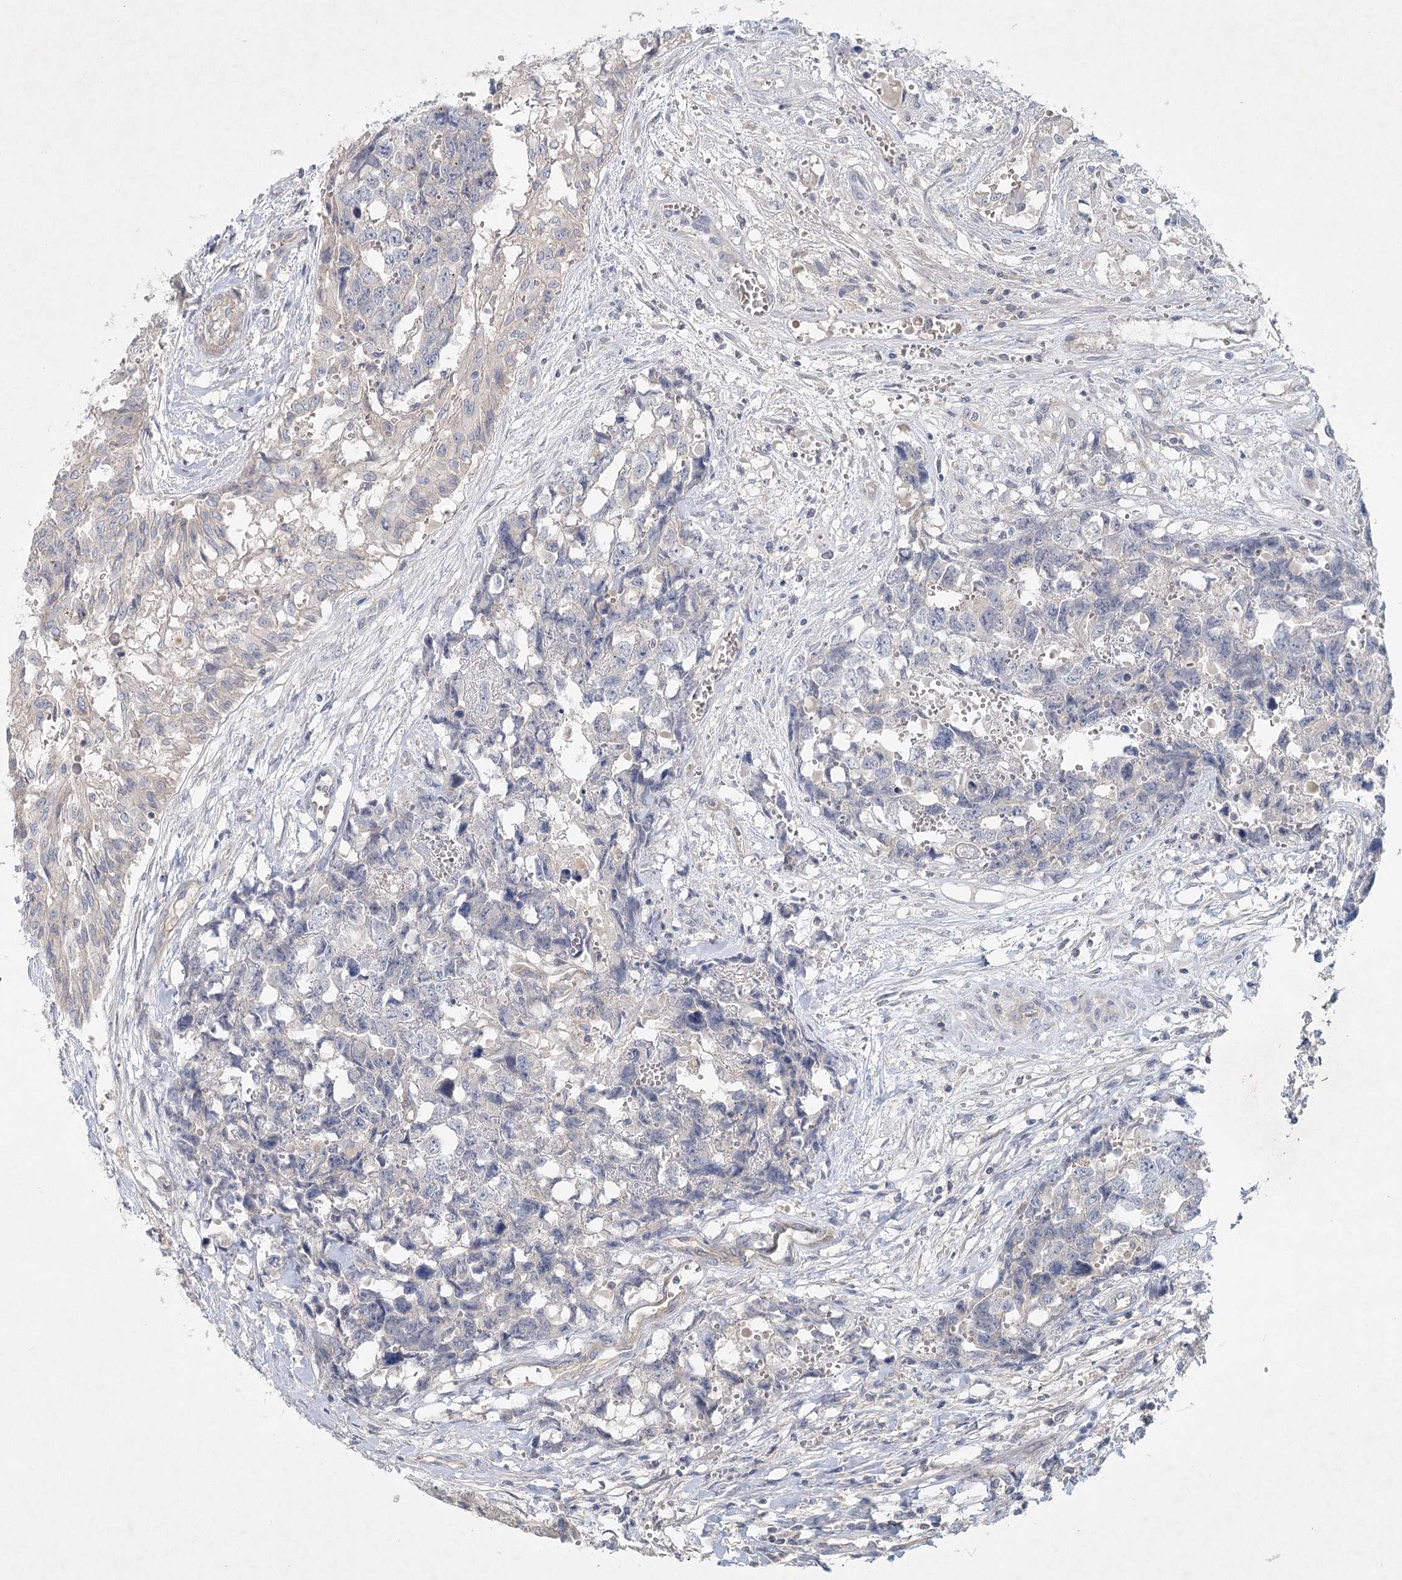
{"staining": {"intensity": "negative", "quantity": "none", "location": "none"}, "tissue": "testis cancer", "cell_type": "Tumor cells", "image_type": "cancer", "snomed": [{"axis": "morphology", "description": "Carcinoma, Embryonal, NOS"}, {"axis": "topography", "description": "Testis"}], "caption": "The histopathology image demonstrates no significant positivity in tumor cells of testis cancer.", "gene": "DNMBP", "patient": {"sex": "male", "age": 31}}